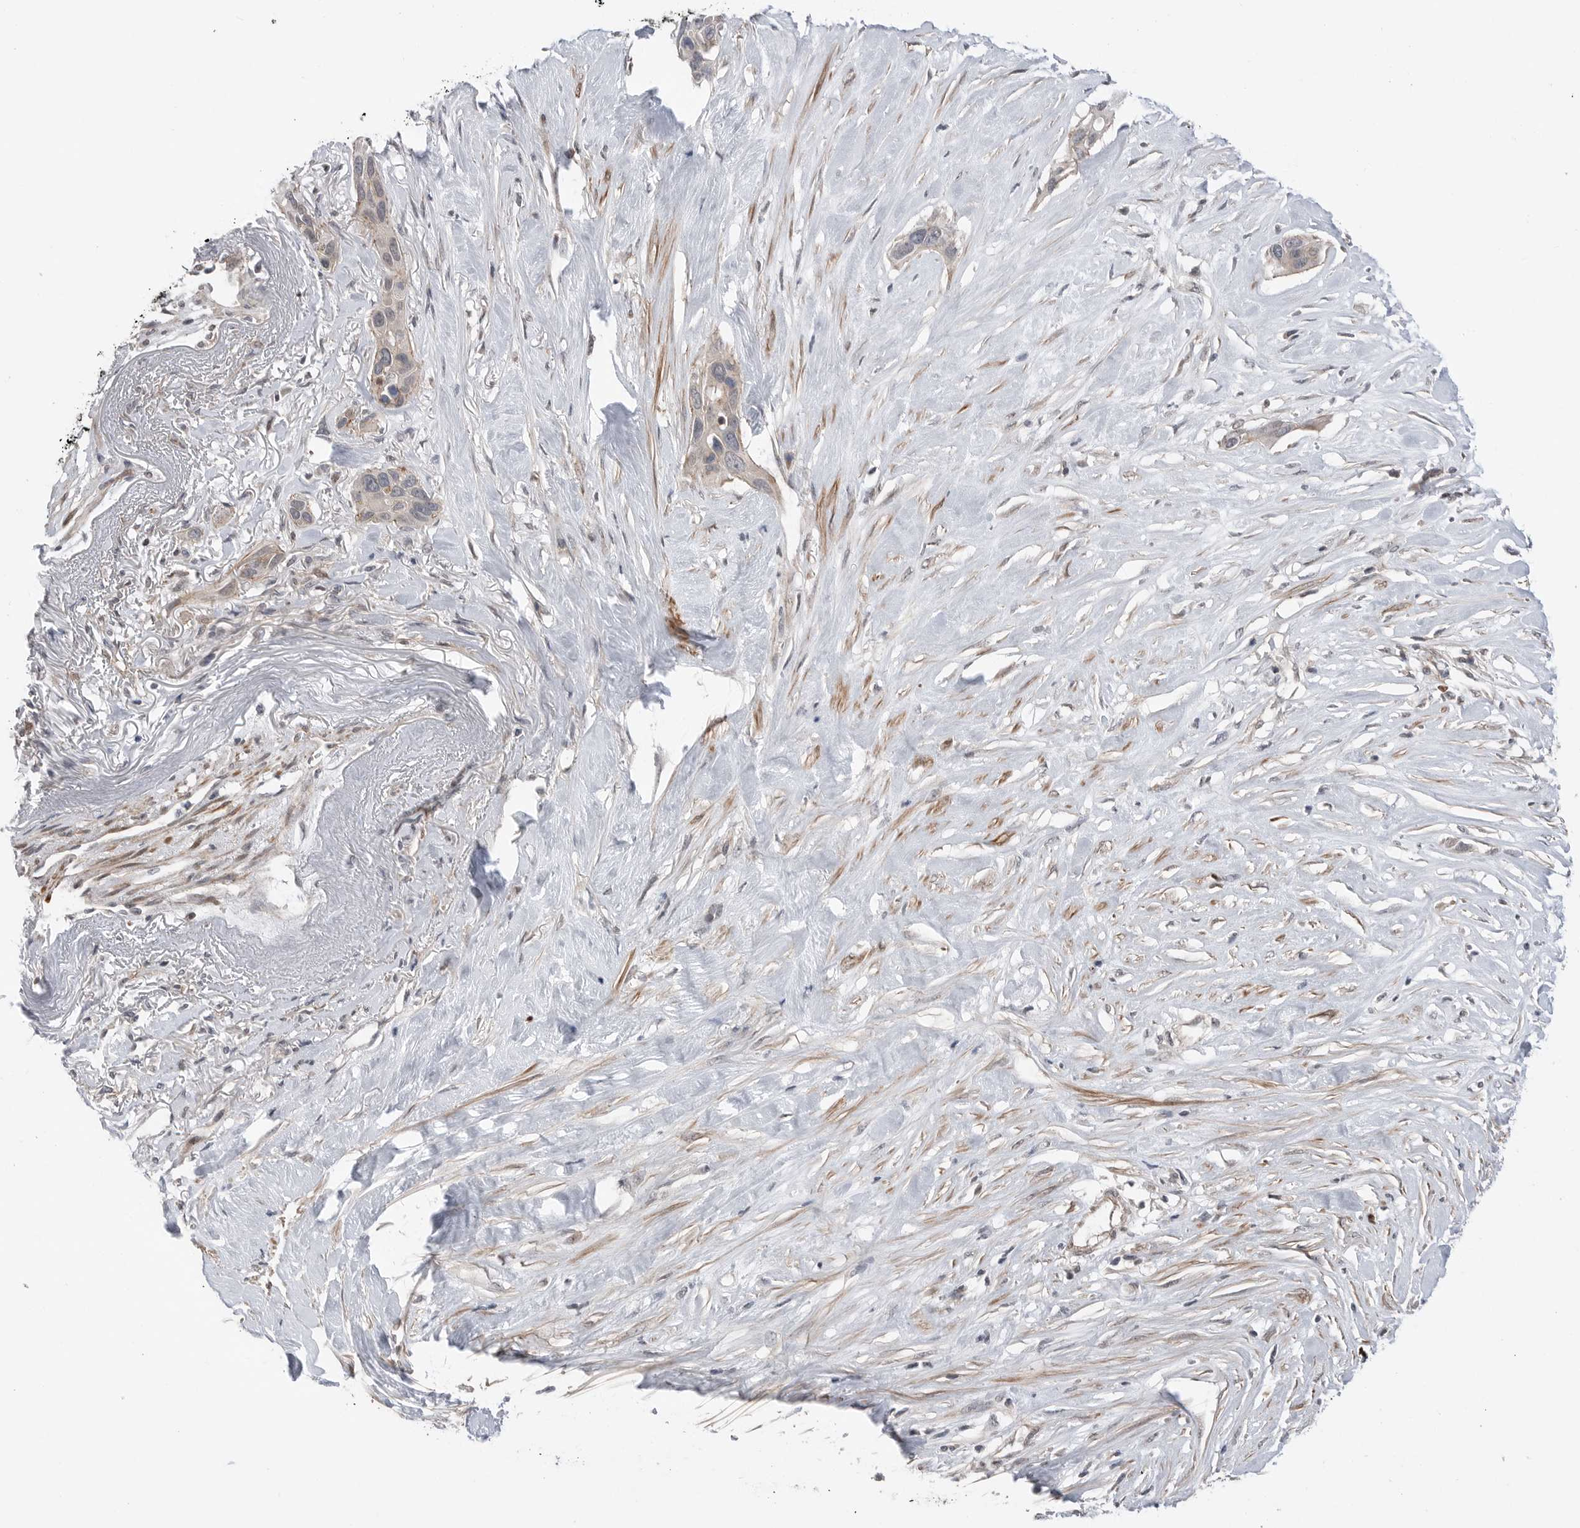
{"staining": {"intensity": "negative", "quantity": "none", "location": "none"}, "tissue": "pancreatic cancer", "cell_type": "Tumor cells", "image_type": "cancer", "snomed": [{"axis": "morphology", "description": "Adenocarcinoma, NOS"}, {"axis": "topography", "description": "Pancreas"}], "caption": "The photomicrograph shows no staining of tumor cells in adenocarcinoma (pancreatic). The staining was performed using DAB to visualize the protein expression in brown, while the nuclei were stained in blue with hematoxylin (Magnification: 20x).", "gene": "PEAK1", "patient": {"sex": "female", "age": 60}}